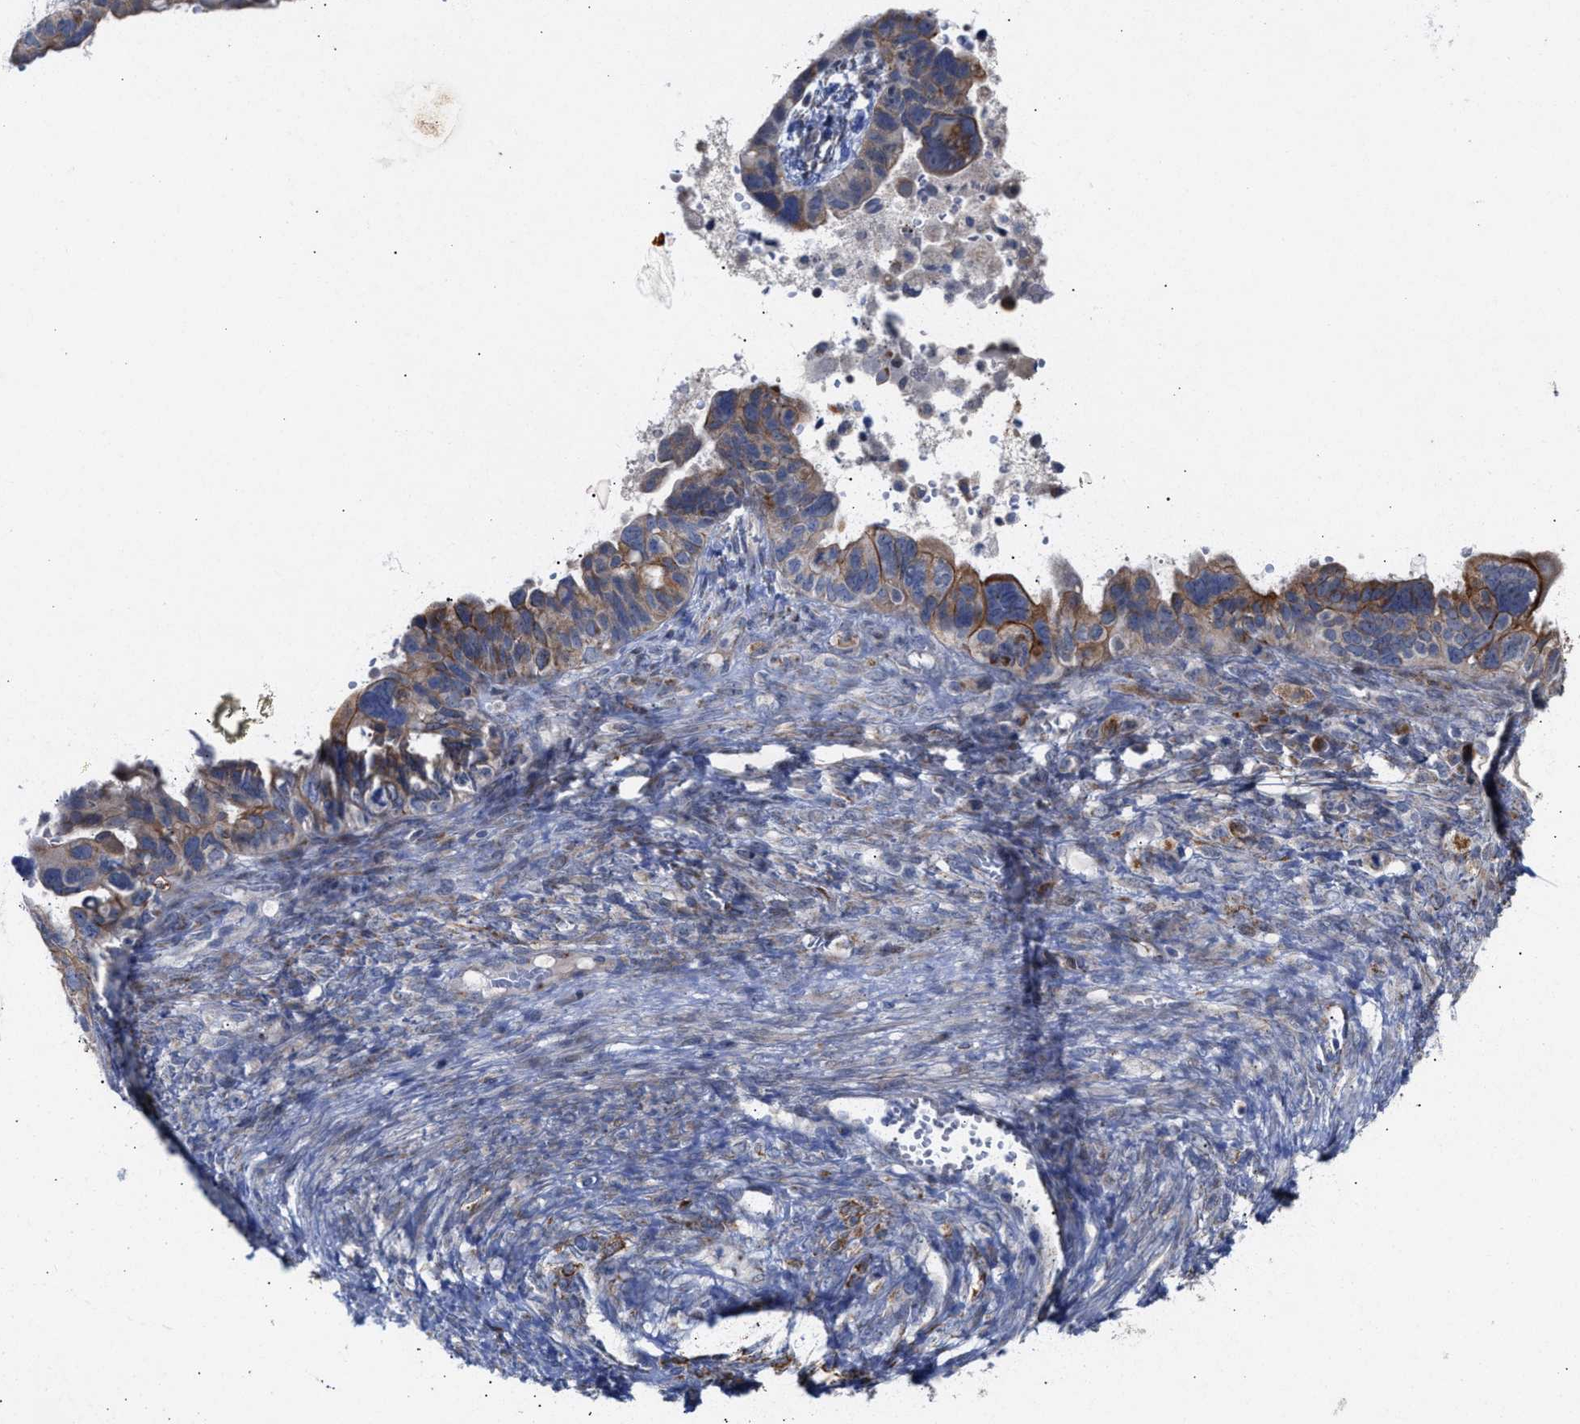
{"staining": {"intensity": "moderate", "quantity": "25%-75%", "location": "cytoplasmic/membranous"}, "tissue": "ovarian cancer", "cell_type": "Tumor cells", "image_type": "cancer", "snomed": [{"axis": "morphology", "description": "Cystadenocarcinoma, serous, NOS"}, {"axis": "topography", "description": "Ovary"}], "caption": "An IHC micrograph of neoplastic tissue is shown. Protein staining in brown labels moderate cytoplasmic/membranous positivity in serous cystadenocarcinoma (ovarian) within tumor cells.", "gene": "JAG1", "patient": {"sex": "female", "age": 79}}